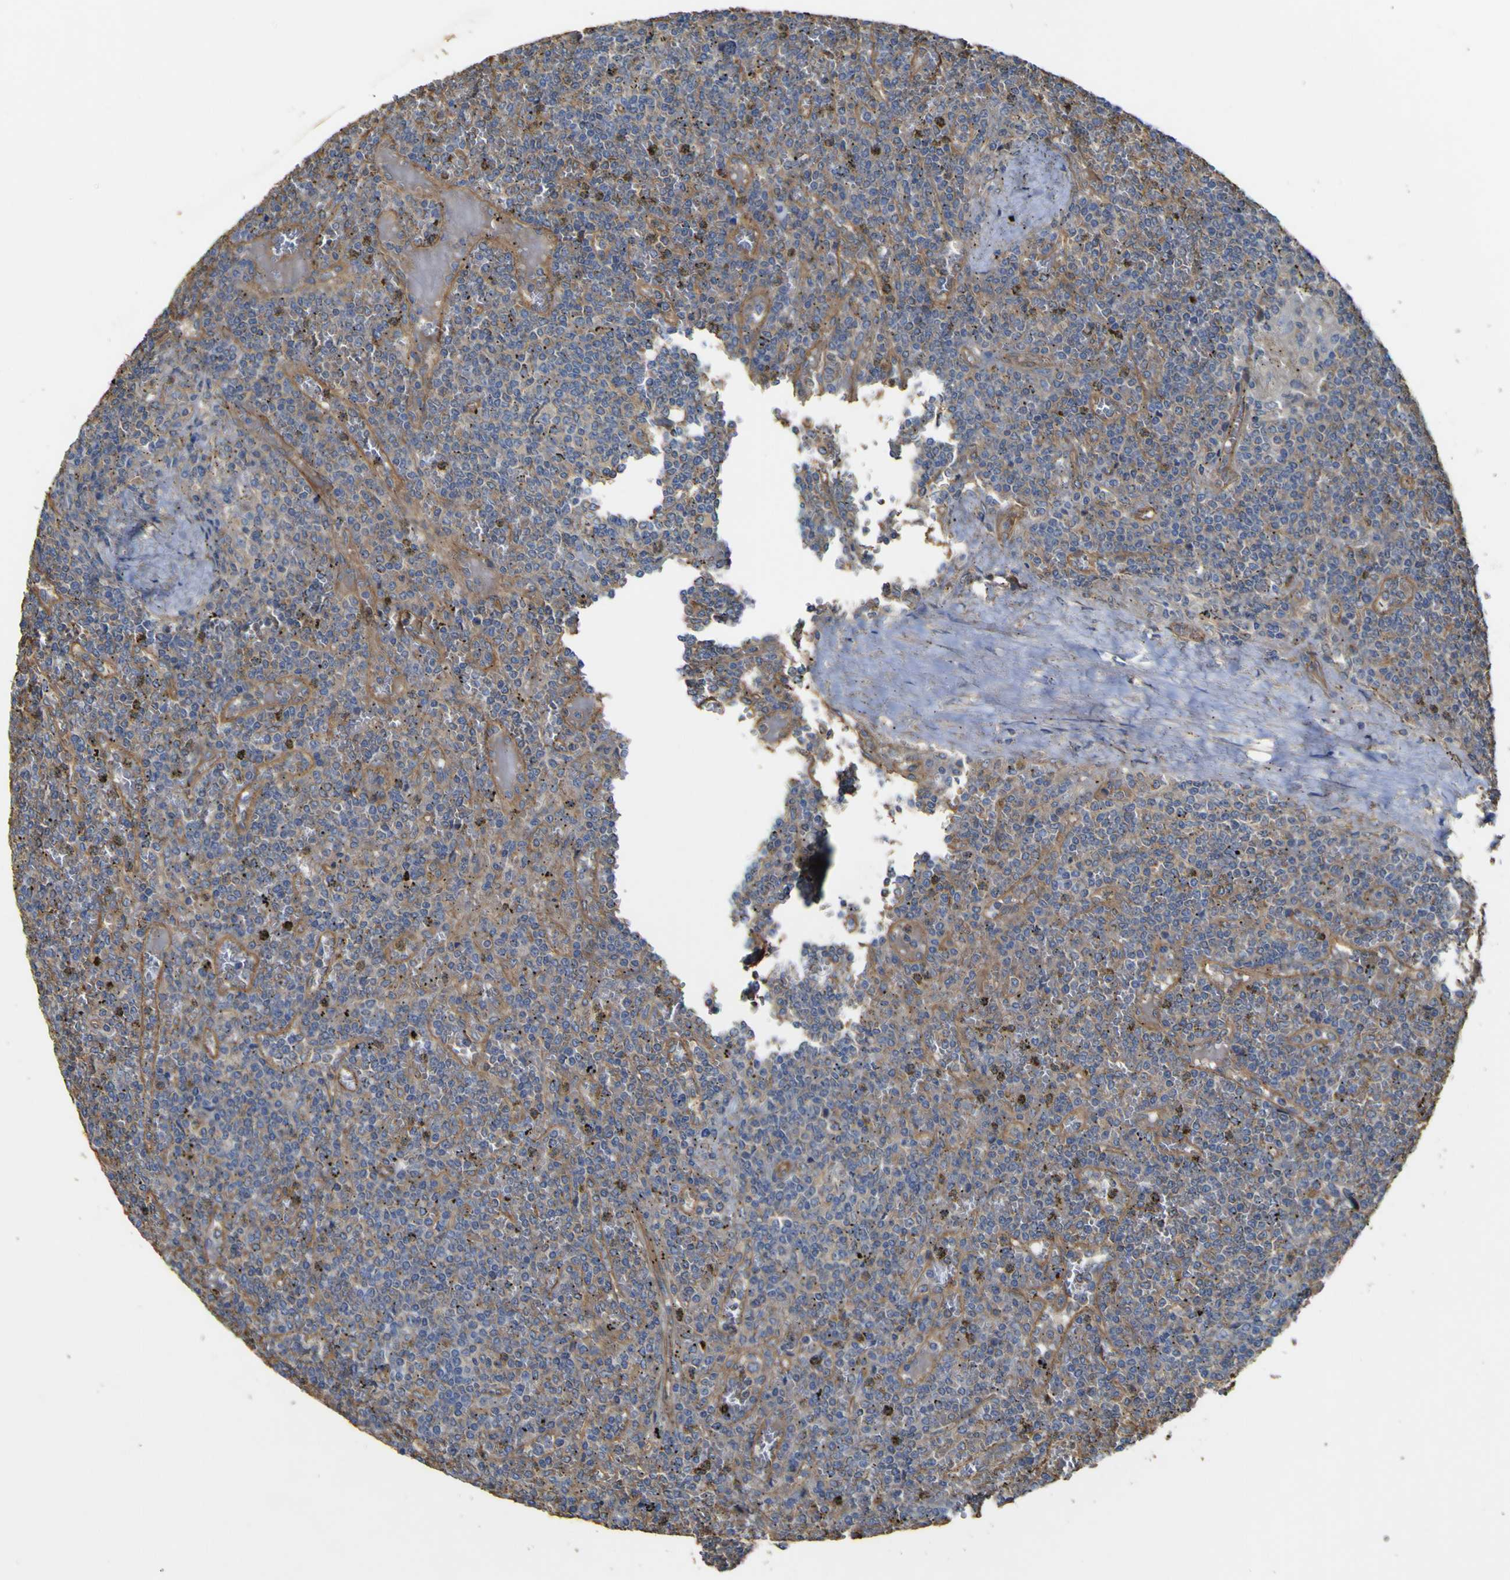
{"staining": {"intensity": "weak", "quantity": "25%-75%", "location": "cytoplasmic/membranous"}, "tissue": "lymphoma", "cell_type": "Tumor cells", "image_type": "cancer", "snomed": [{"axis": "morphology", "description": "Malignant lymphoma, non-Hodgkin's type, Low grade"}, {"axis": "topography", "description": "Lymph node"}], "caption": "Protein staining by immunohistochemistry reveals weak cytoplasmic/membranous staining in approximately 25%-75% of tumor cells in lymphoma. (DAB (3,3'-diaminobenzidine) IHC with brightfield microscopy, high magnification).", "gene": "TNFSF15", "patient": {"sex": "male", "age": 49}}